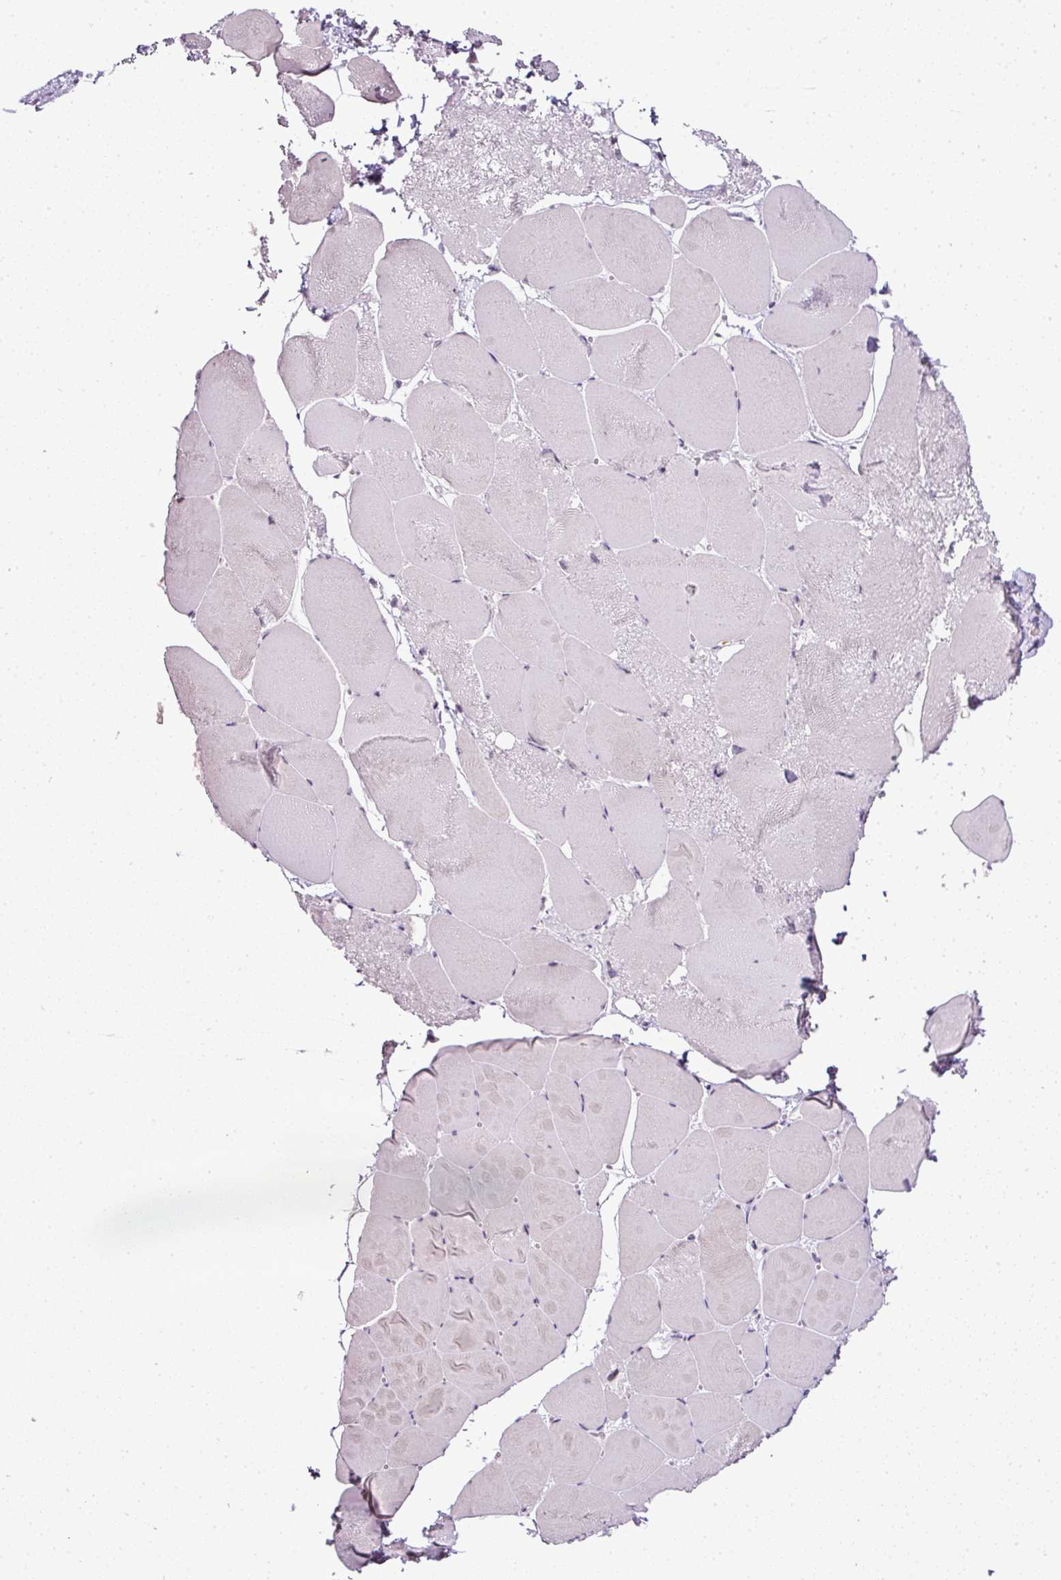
{"staining": {"intensity": "negative", "quantity": "none", "location": "none"}, "tissue": "skeletal muscle", "cell_type": "Myocytes", "image_type": "normal", "snomed": [{"axis": "morphology", "description": "Normal tissue, NOS"}, {"axis": "topography", "description": "Skeletal muscle"}], "caption": "DAB immunohistochemical staining of unremarkable human skeletal muscle reveals no significant staining in myocytes. (Brightfield microscopy of DAB IHC at high magnification).", "gene": "TEX30", "patient": {"sex": "female", "age": 64}}